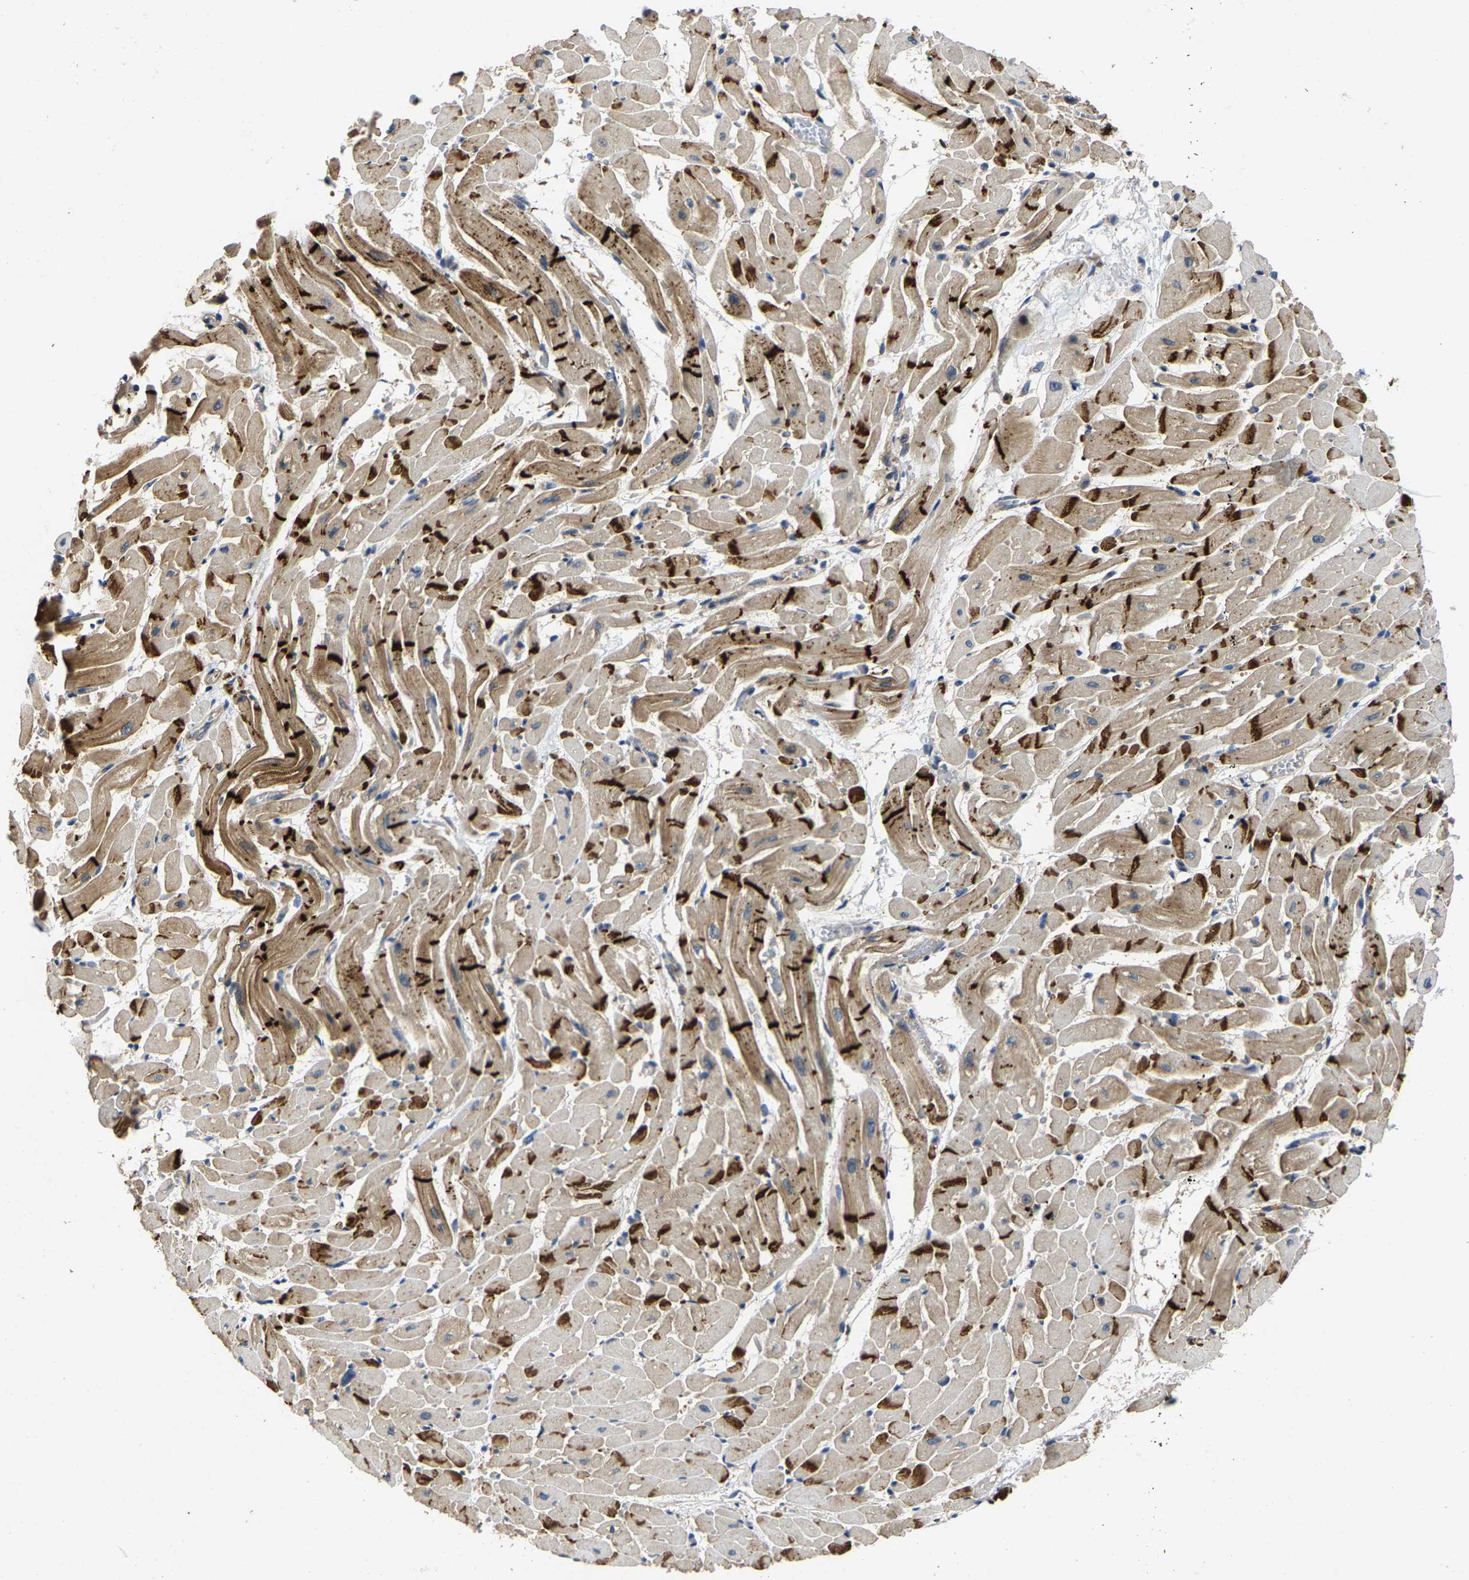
{"staining": {"intensity": "strong", "quantity": ">75%", "location": "cytoplasmic/membranous"}, "tissue": "heart muscle", "cell_type": "Cardiomyocytes", "image_type": "normal", "snomed": [{"axis": "morphology", "description": "Normal tissue, NOS"}, {"axis": "topography", "description": "Heart"}], "caption": "DAB immunohistochemical staining of unremarkable human heart muscle shows strong cytoplasmic/membranous protein expression in approximately >75% of cardiomyocytes.", "gene": "AGBL3", "patient": {"sex": "male", "age": 45}}